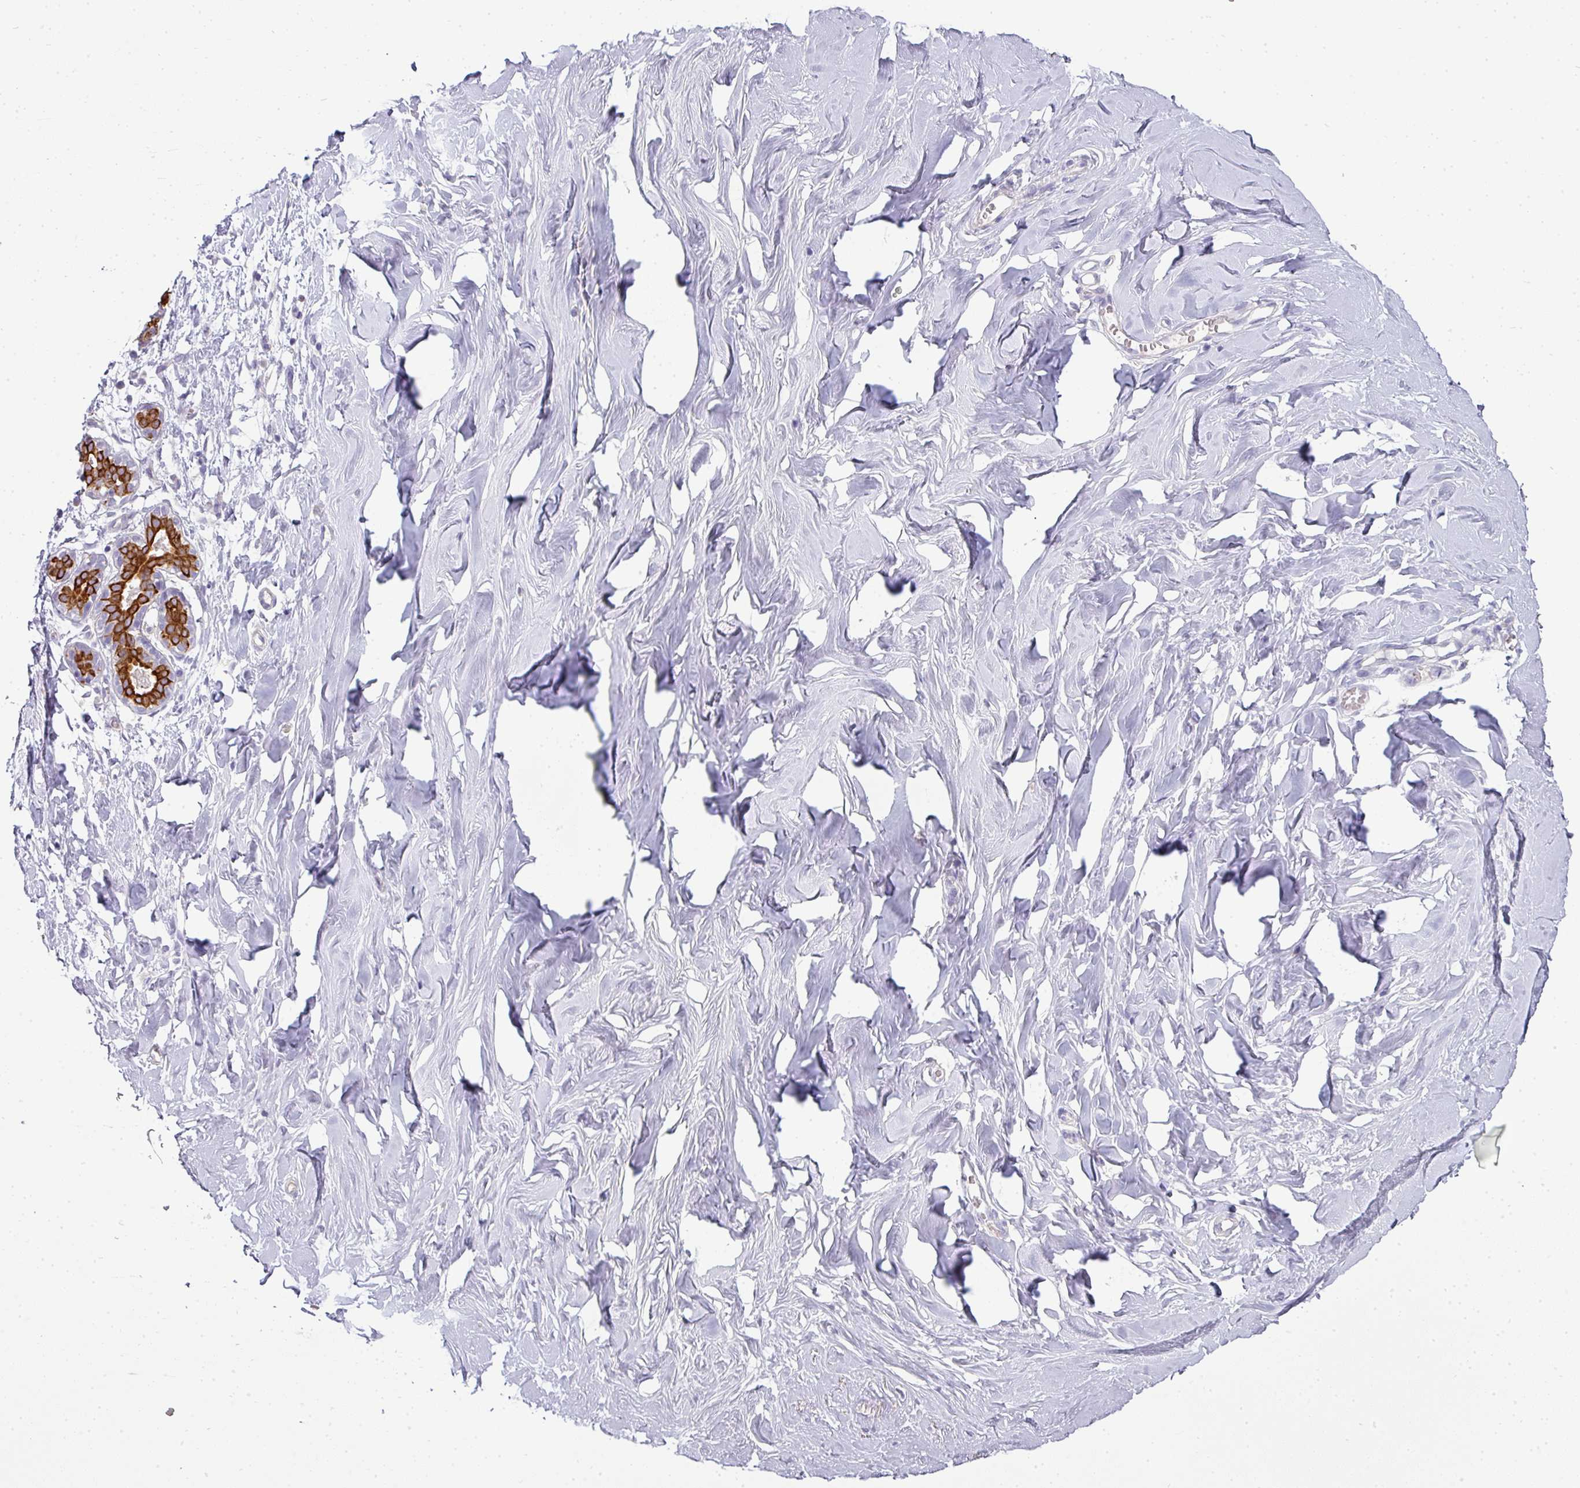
{"staining": {"intensity": "negative", "quantity": "none", "location": "none"}, "tissue": "breast", "cell_type": "Adipocytes", "image_type": "normal", "snomed": [{"axis": "morphology", "description": "Normal tissue, NOS"}, {"axis": "topography", "description": "Breast"}], "caption": "A photomicrograph of human breast is negative for staining in adipocytes. (IHC, brightfield microscopy, high magnification).", "gene": "ASXL3", "patient": {"sex": "female", "age": 27}}